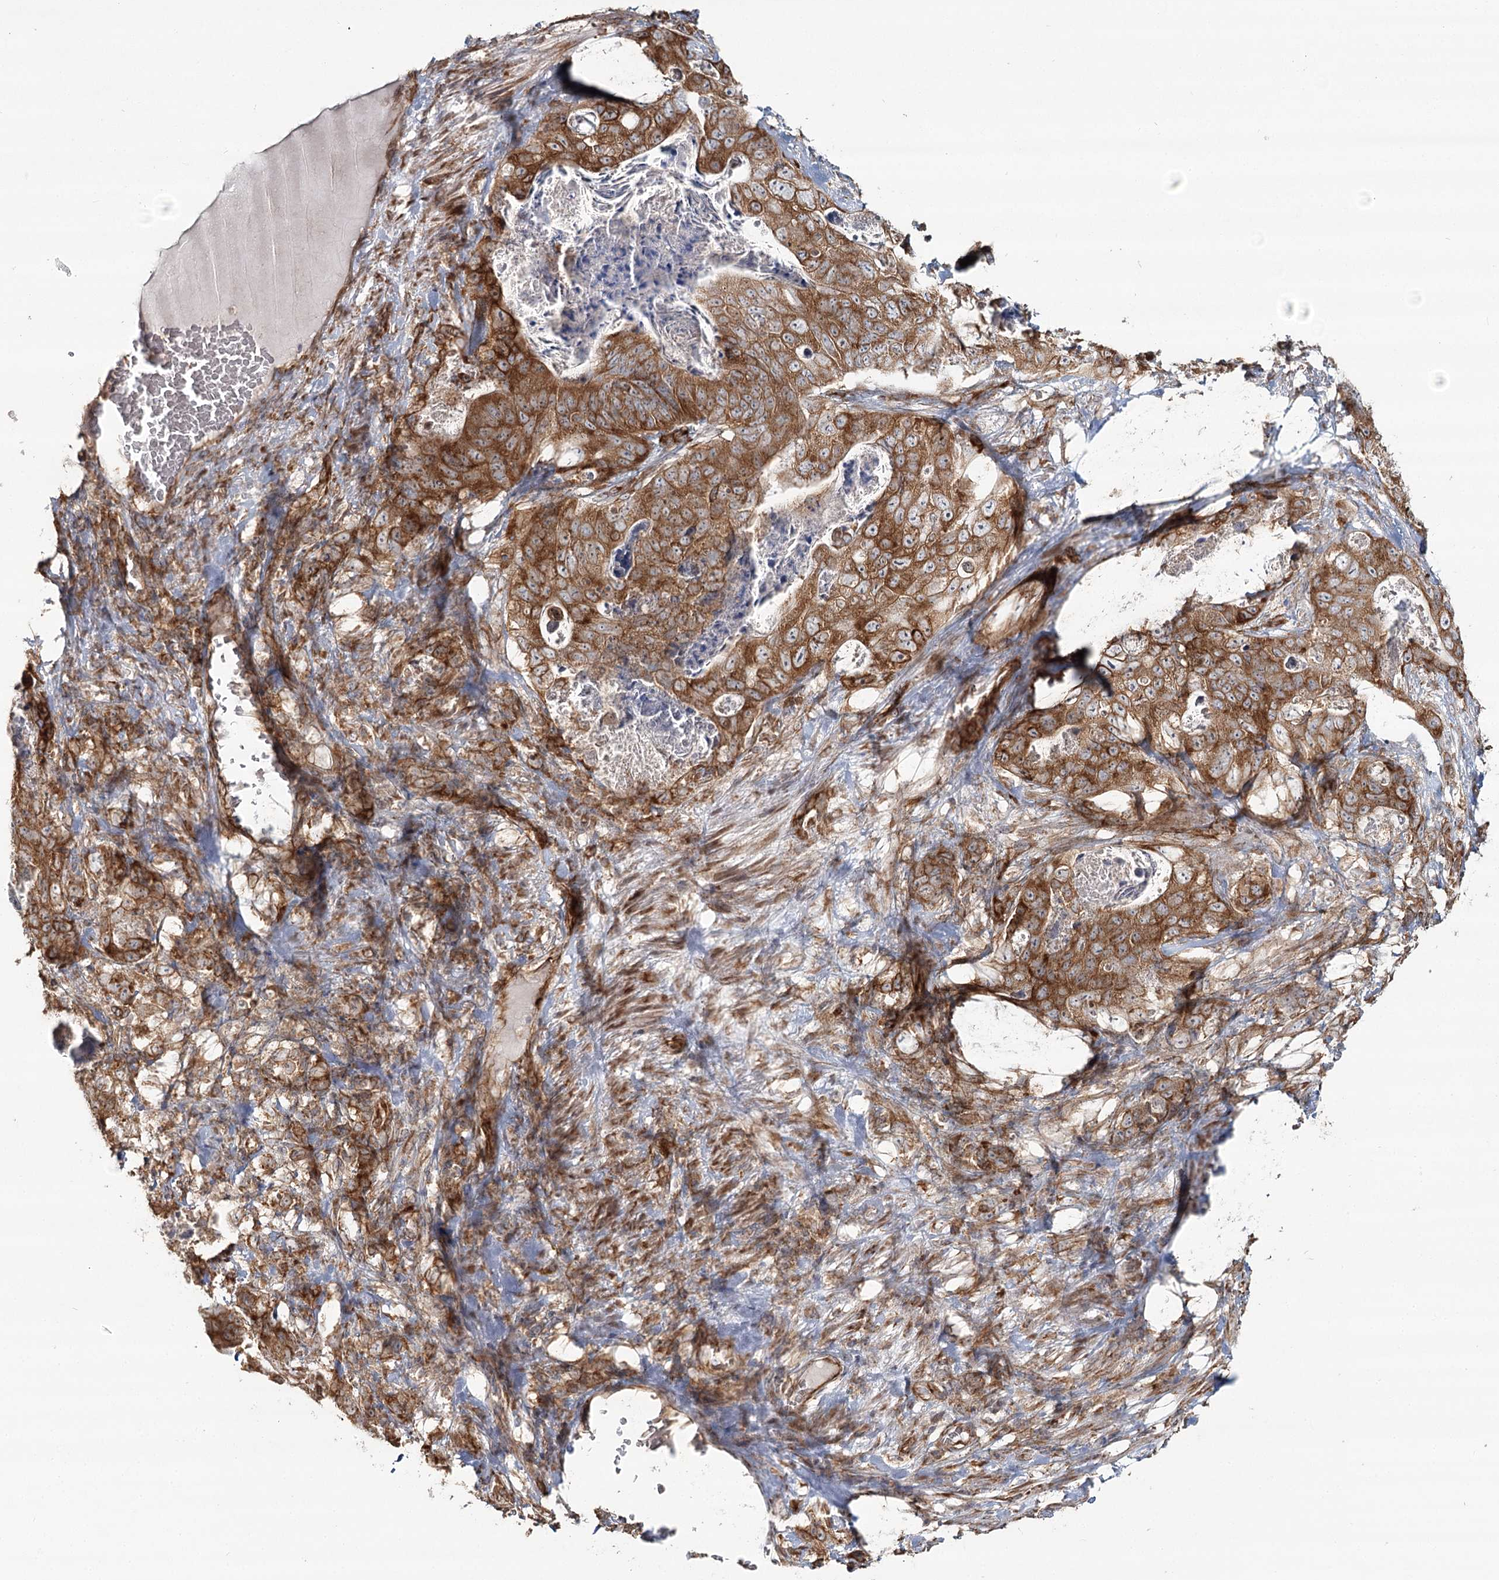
{"staining": {"intensity": "strong", "quantity": ">75%", "location": "cytoplasmic/membranous"}, "tissue": "stomach cancer", "cell_type": "Tumor cells", "image_type": "cancer", "snomed": [{"axis": "morphology", "description": "Normal tissue, NOS"}, {"axis": "morphology", "description": "Adenocarcinoma, NOS"}, {"axis": "topography", "description": "Stomach"}], "caption": "Strong cytoplasmic/membranous staining for a protein is appreciated in approximately >75% of tumor cells of adenocarcinoma (stomach) using immunohistochemistry.", "gene": "OTUD4", "patient": {"sex": "female", "age": 89}}